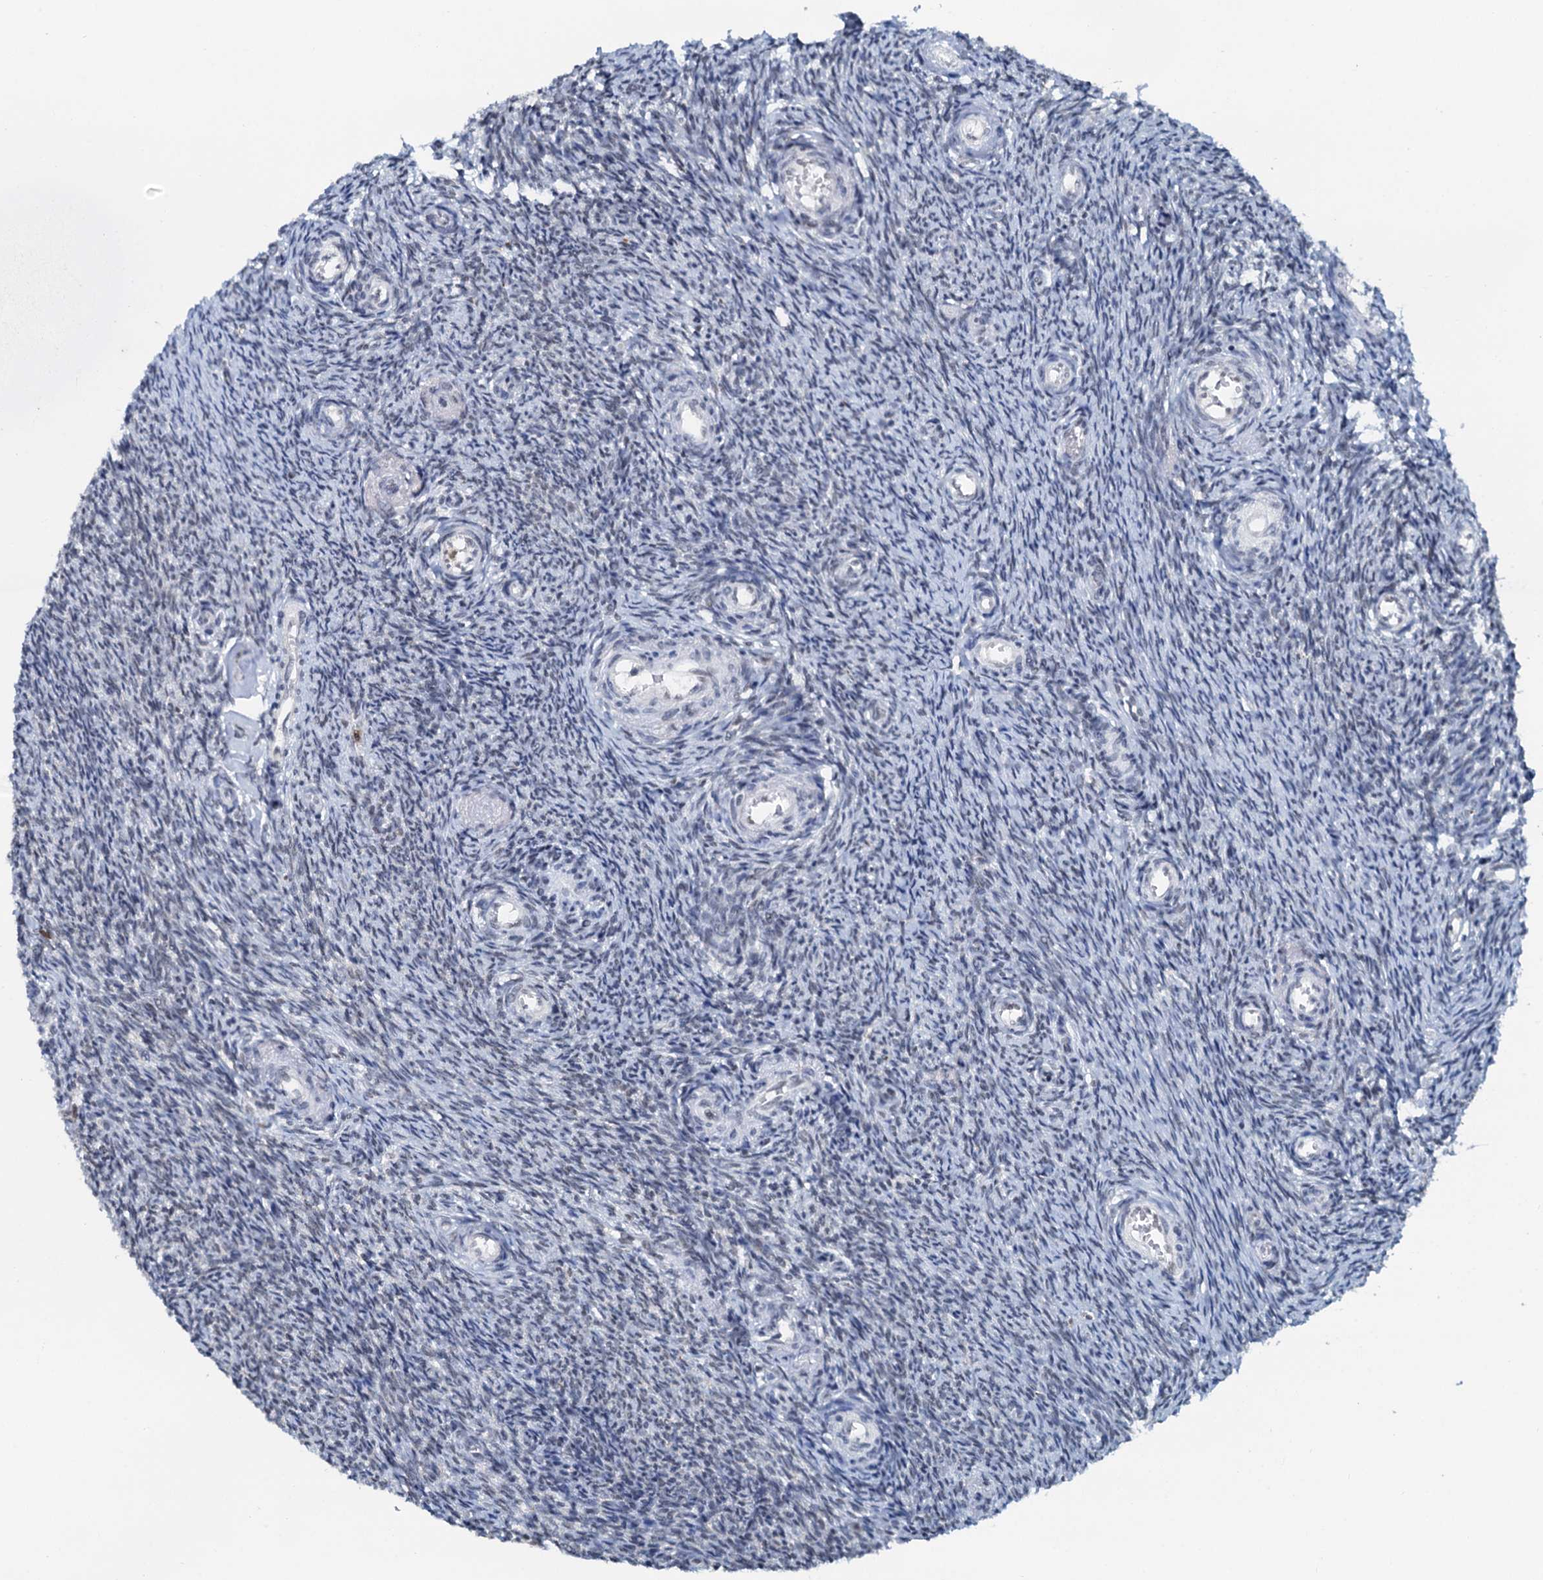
{"staining": {"intensity": "negative", "quantity": "none", "location": "none"}, "tissue": "ovary", "cell_type": "Ovarian stroma cells", "image_type": "normal", "snomed": [{"axis": "morphology", "description": "Normal tissue, NOS"}, {"axis": "topography", "description": "Ovary"}], "caption": "High magnification brightfield microscopy of unremarkable ovary stained with DAB (brown) and counterstained with hematoxylin (blue): ovarian stroma cells show no significant staining. (DAB immunohistochemistry visualized using brightfield microscopy, high magnification).", "gene": "SNRPD1", "patient": {"sex": "female", "age": 44}}